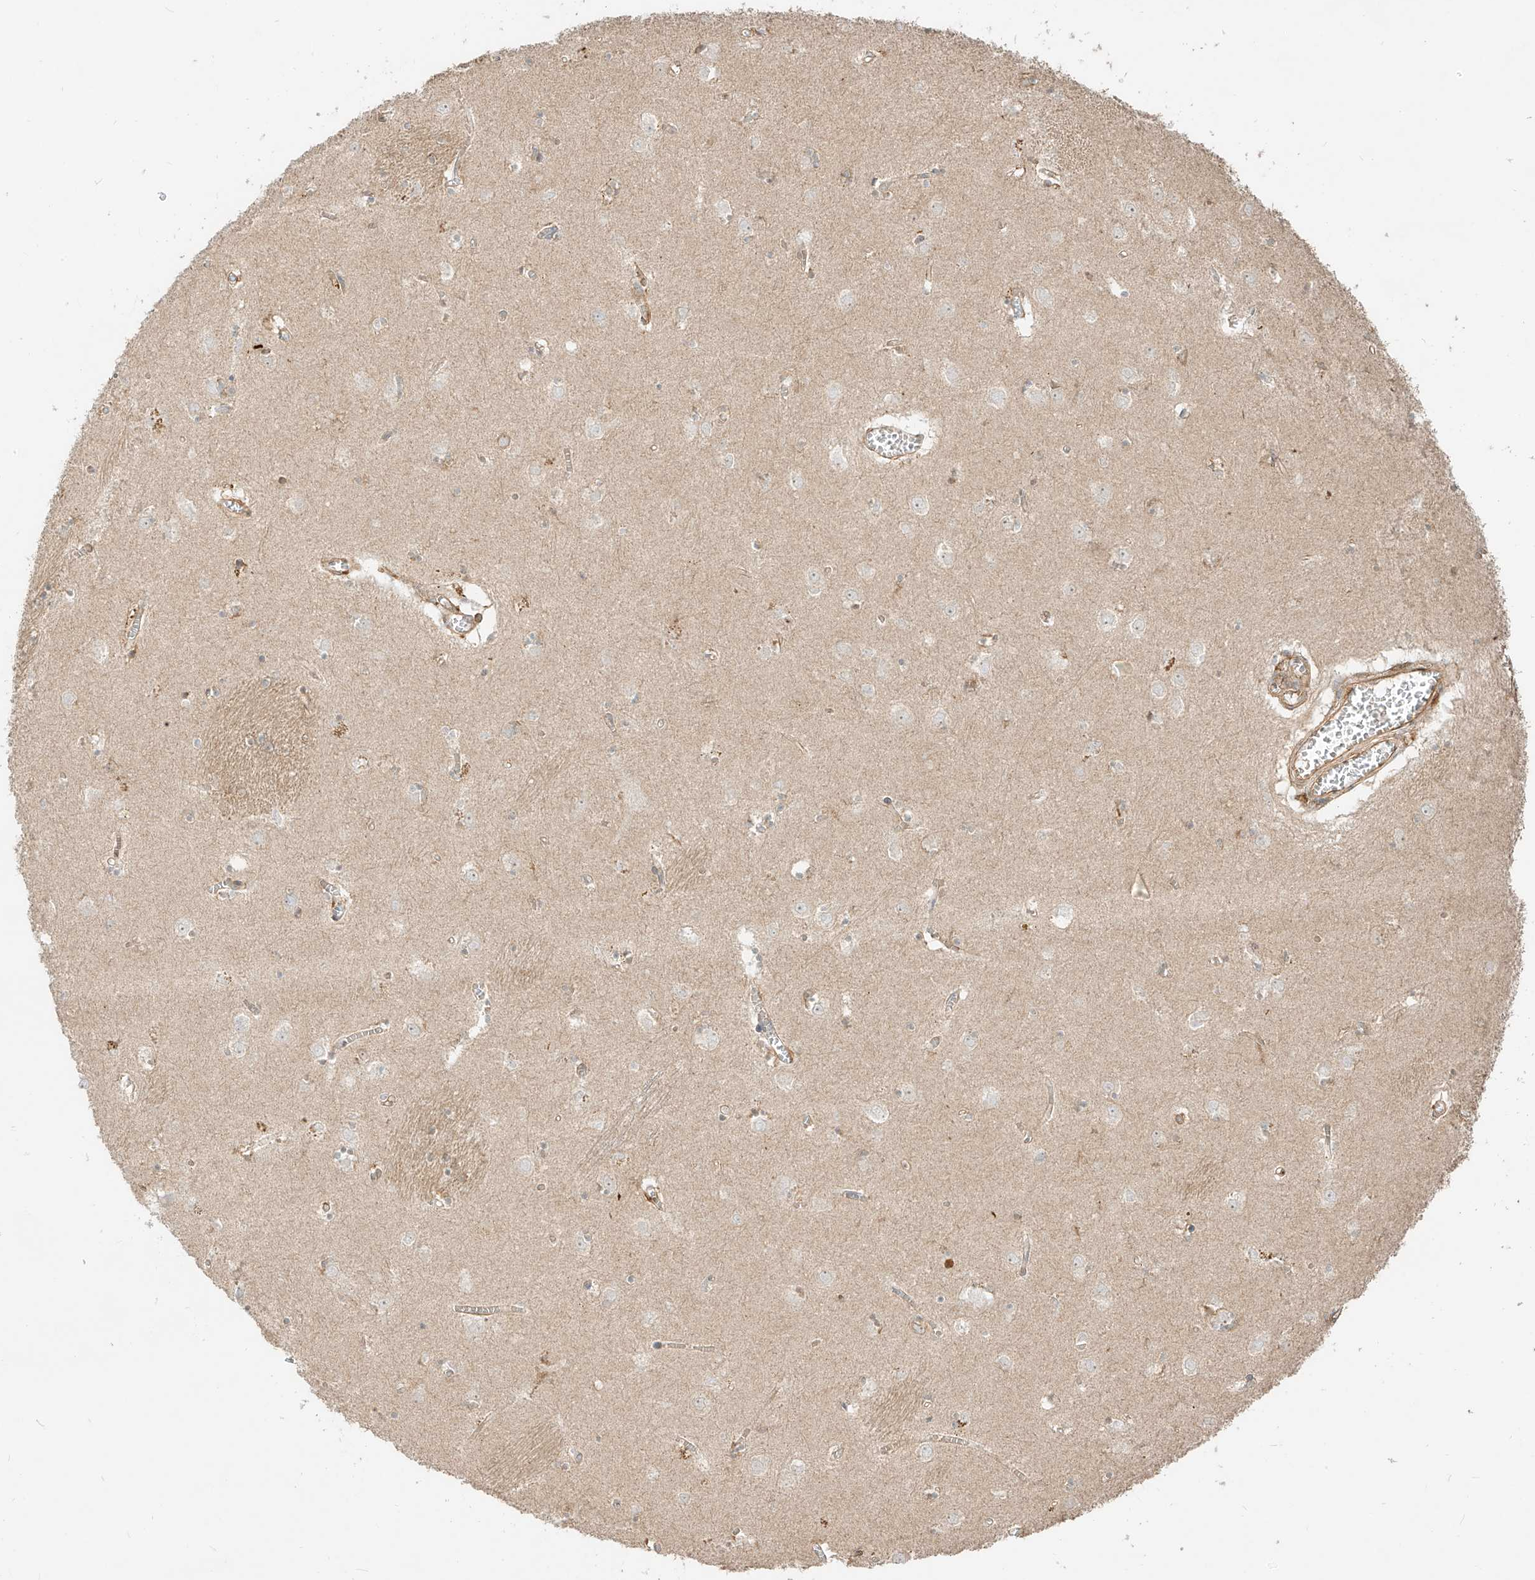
{"staining": {"intensity": "moderate", "quantity": "<25%", "location": "cytoplasmic/membranous"}, "tissue": "caudate", "cell_type": "Glial cells", "image_type": "normal", "snomed": [{"axis": "morphology", "description": "Normal tissue, NOS"}, {"axis": "topography", "description": "Lateral ventricle wall"}], "caption": "IHC of benign human caudate shows low levels of moderate cytoplasmic/membranous expression in approximately <25% of glial cells.", "gene": "SNX9", "patient": {"sex": "male", "age": 70}}